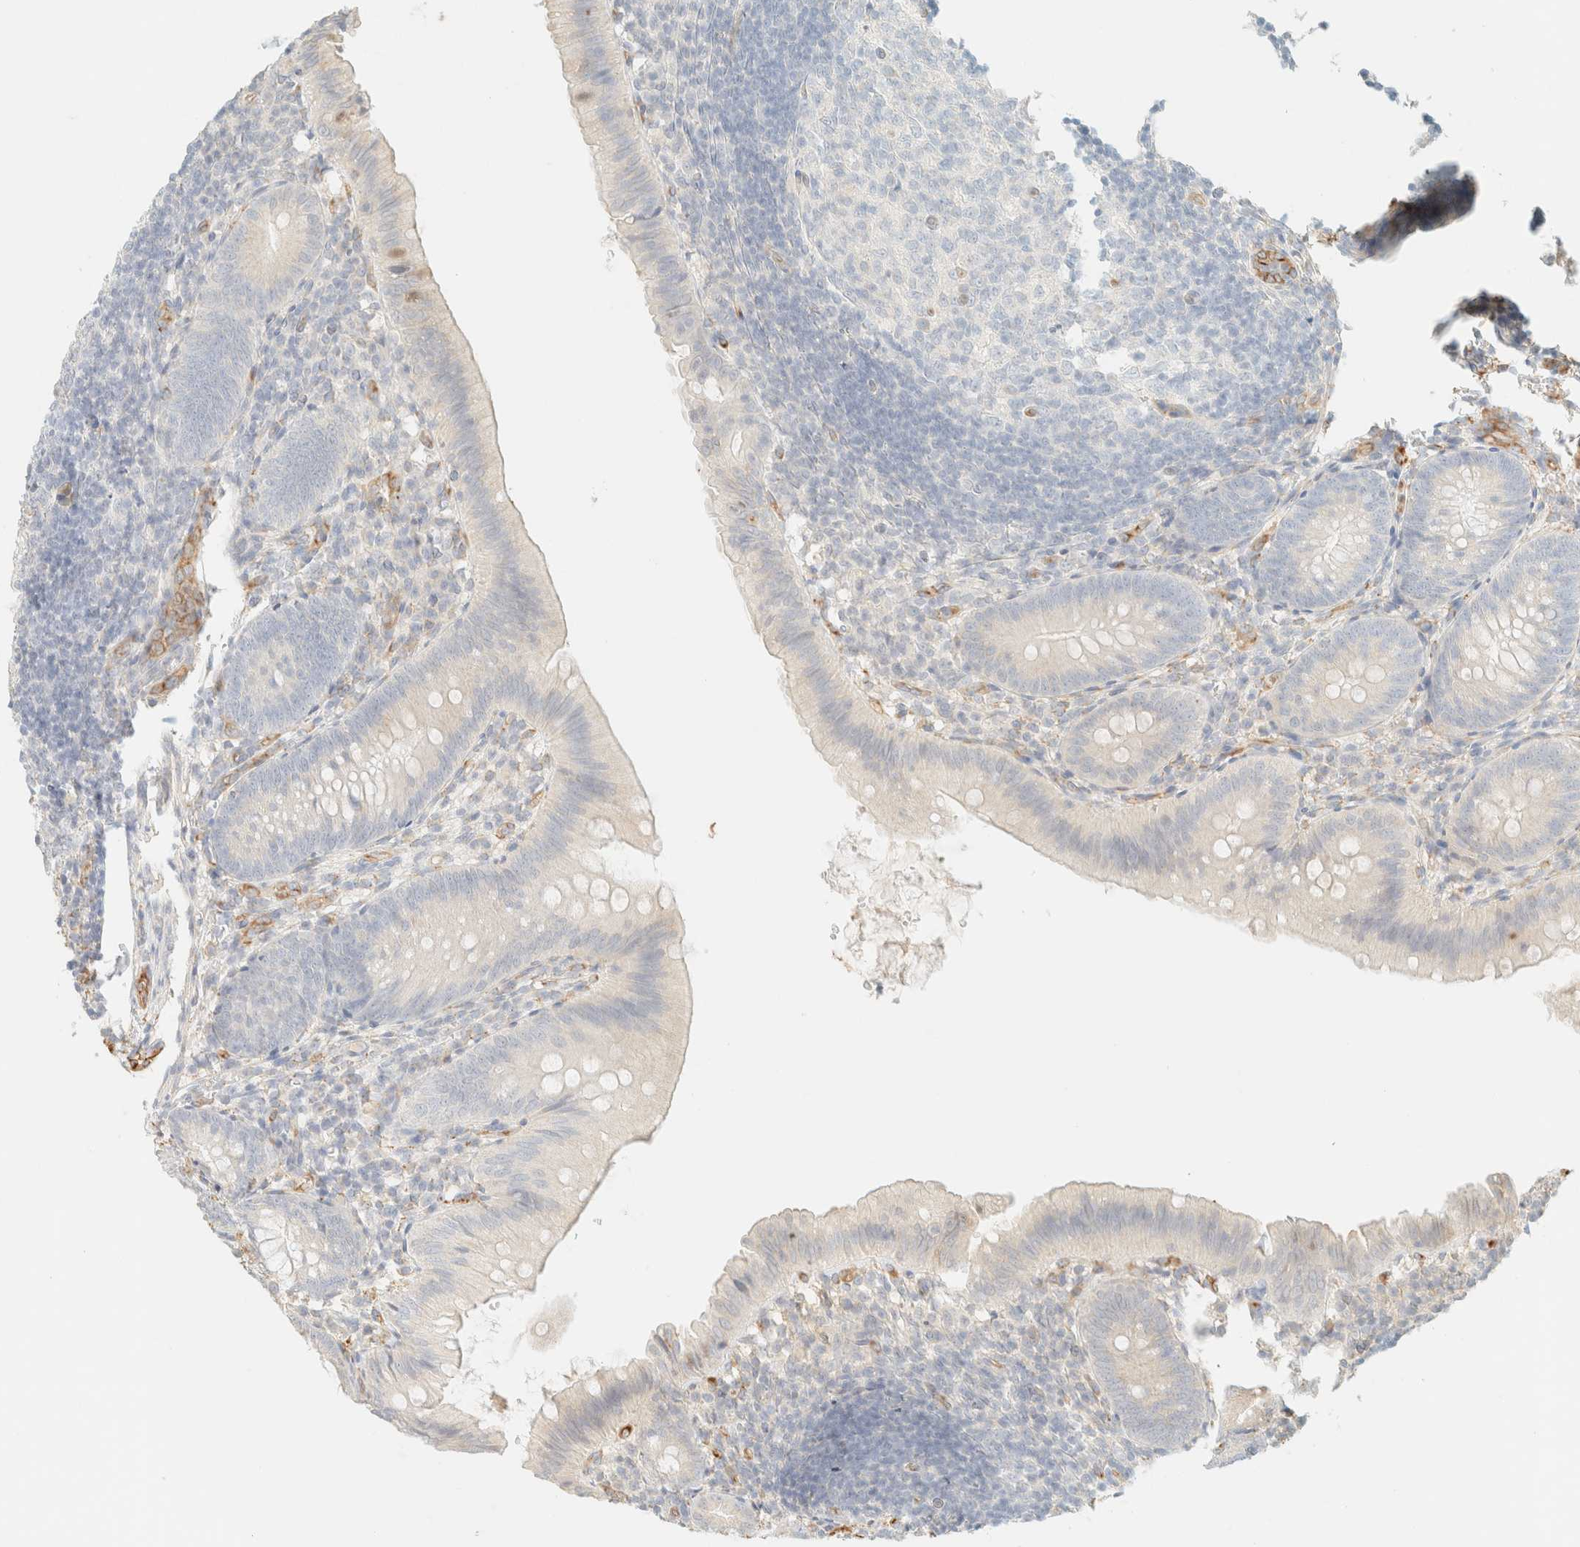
{"staining": {"intensity": "negative", "quantity": "none", "location": "none"}, "tissue": "appendix", "cell_type": "Glandular cells", "image_type": "normal", "snomed": [{"axis": "morphology", "description": "Normal tissue, NOS"}, {"axis": "topography", "description": "Appendix"}], "caption": "An immunohistochemistry (IHC) photomicrograph of normal appendix is shown. There is no staining in glandular cells of appendix.", "gene": "SPARCL1", "patient": {"sex": "male", "age": 1}}